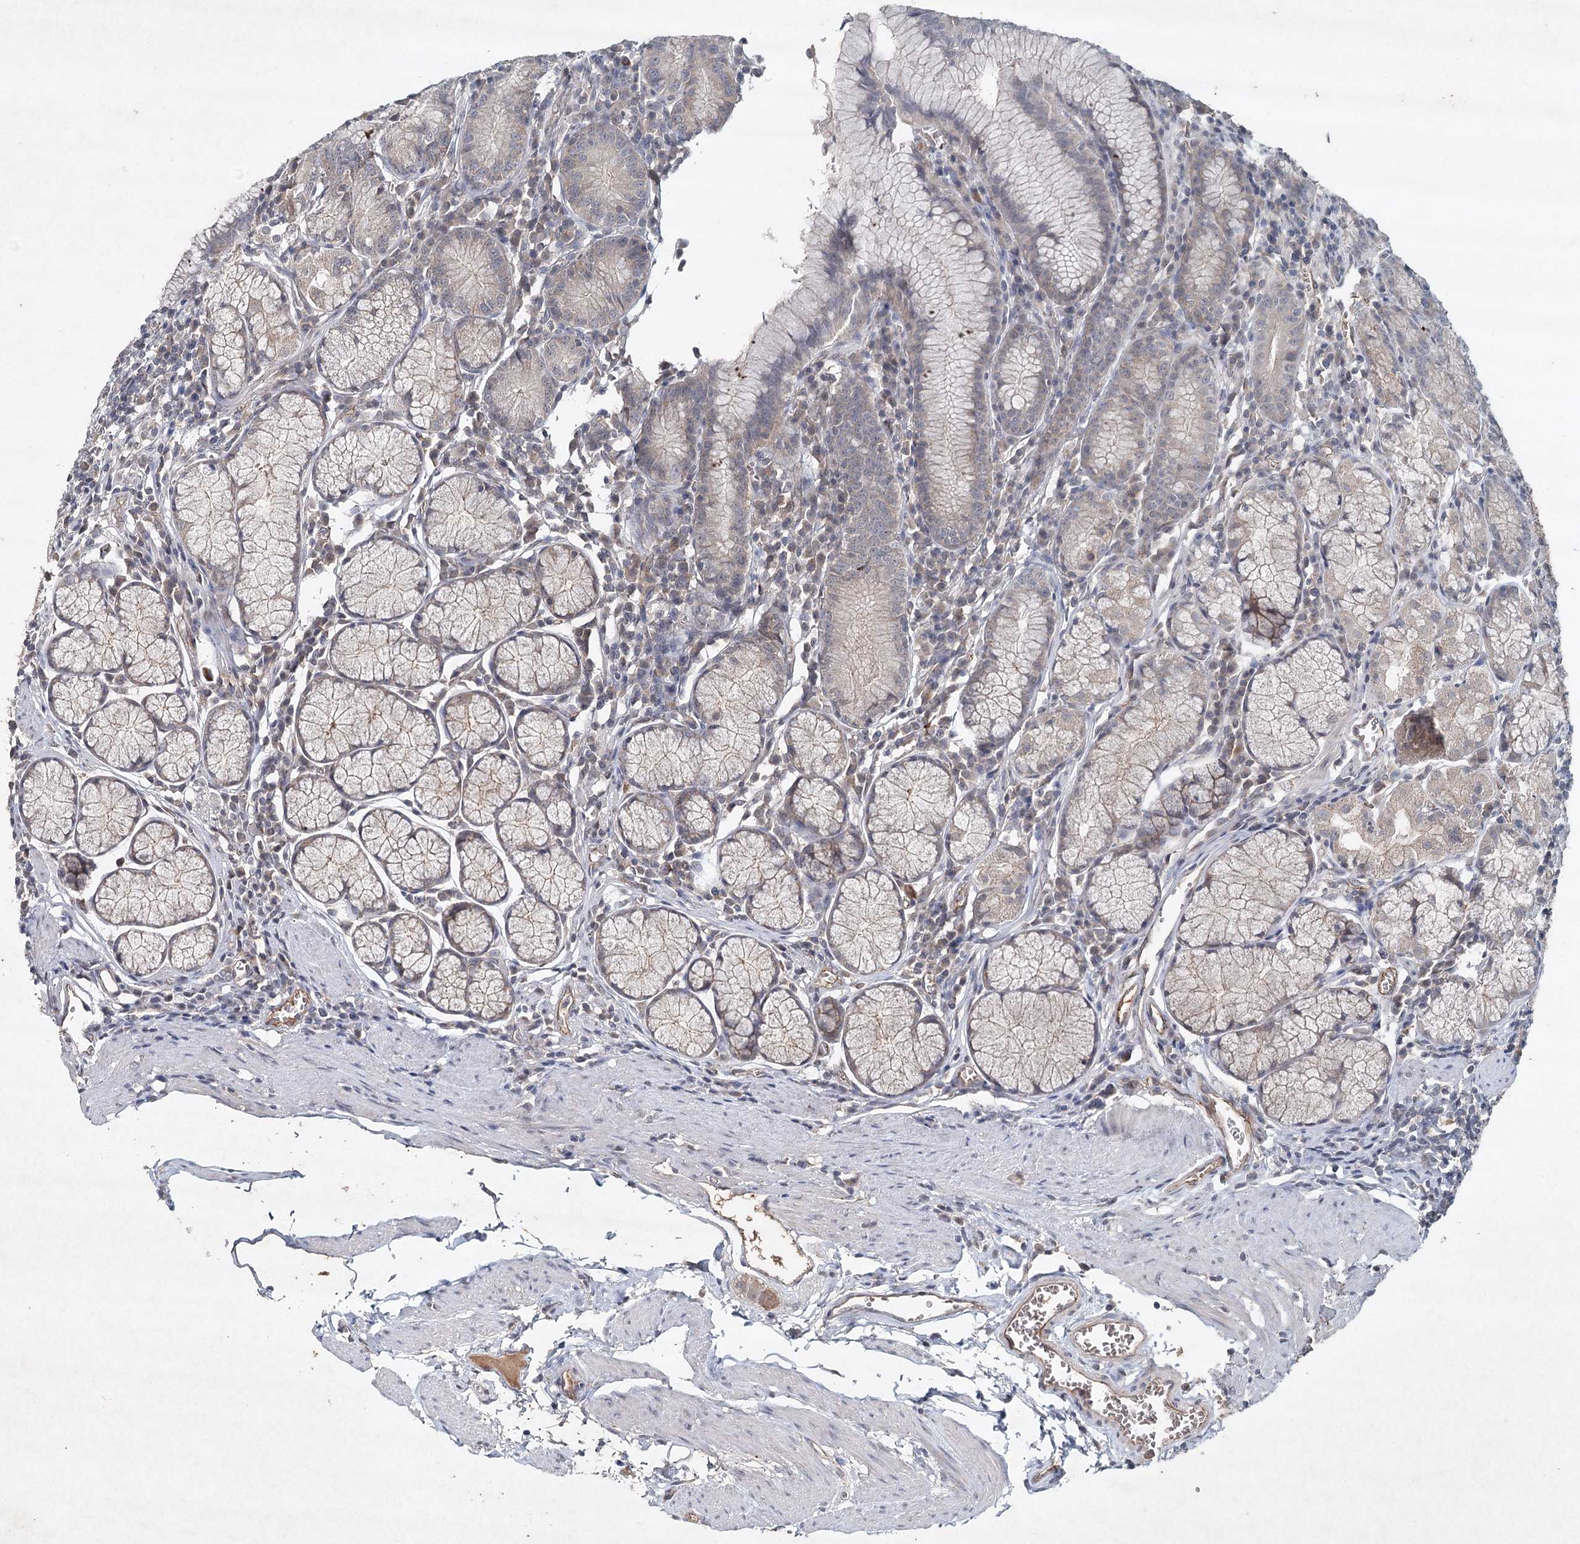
{"staining": {"intensity": "moderate", "quantity": "25%-75%", "location": "cytoplasmic/membranous"}, "tissue": "stomach", "cell_type": "Glandular cells", "image_type": "normal", "snomed": [{"axis": "morphology", "description": "Normal tissue, NOS"}, {"axis": "topography", "description": "Stomach"}], "caption": "Stomach stained with immunohistochemistry (IHC) displays moderate cytoplasmic/membranous staining in approximately 25%-75% of glandular cells. Using DAB (3,3'-diaminobenzidine) (brown) and hematoxylin (blue) stains, captured at high magnification using brightfield microscopy.", "gene": "SYNPO", "patient": {"sex": "male", "age": 55}}